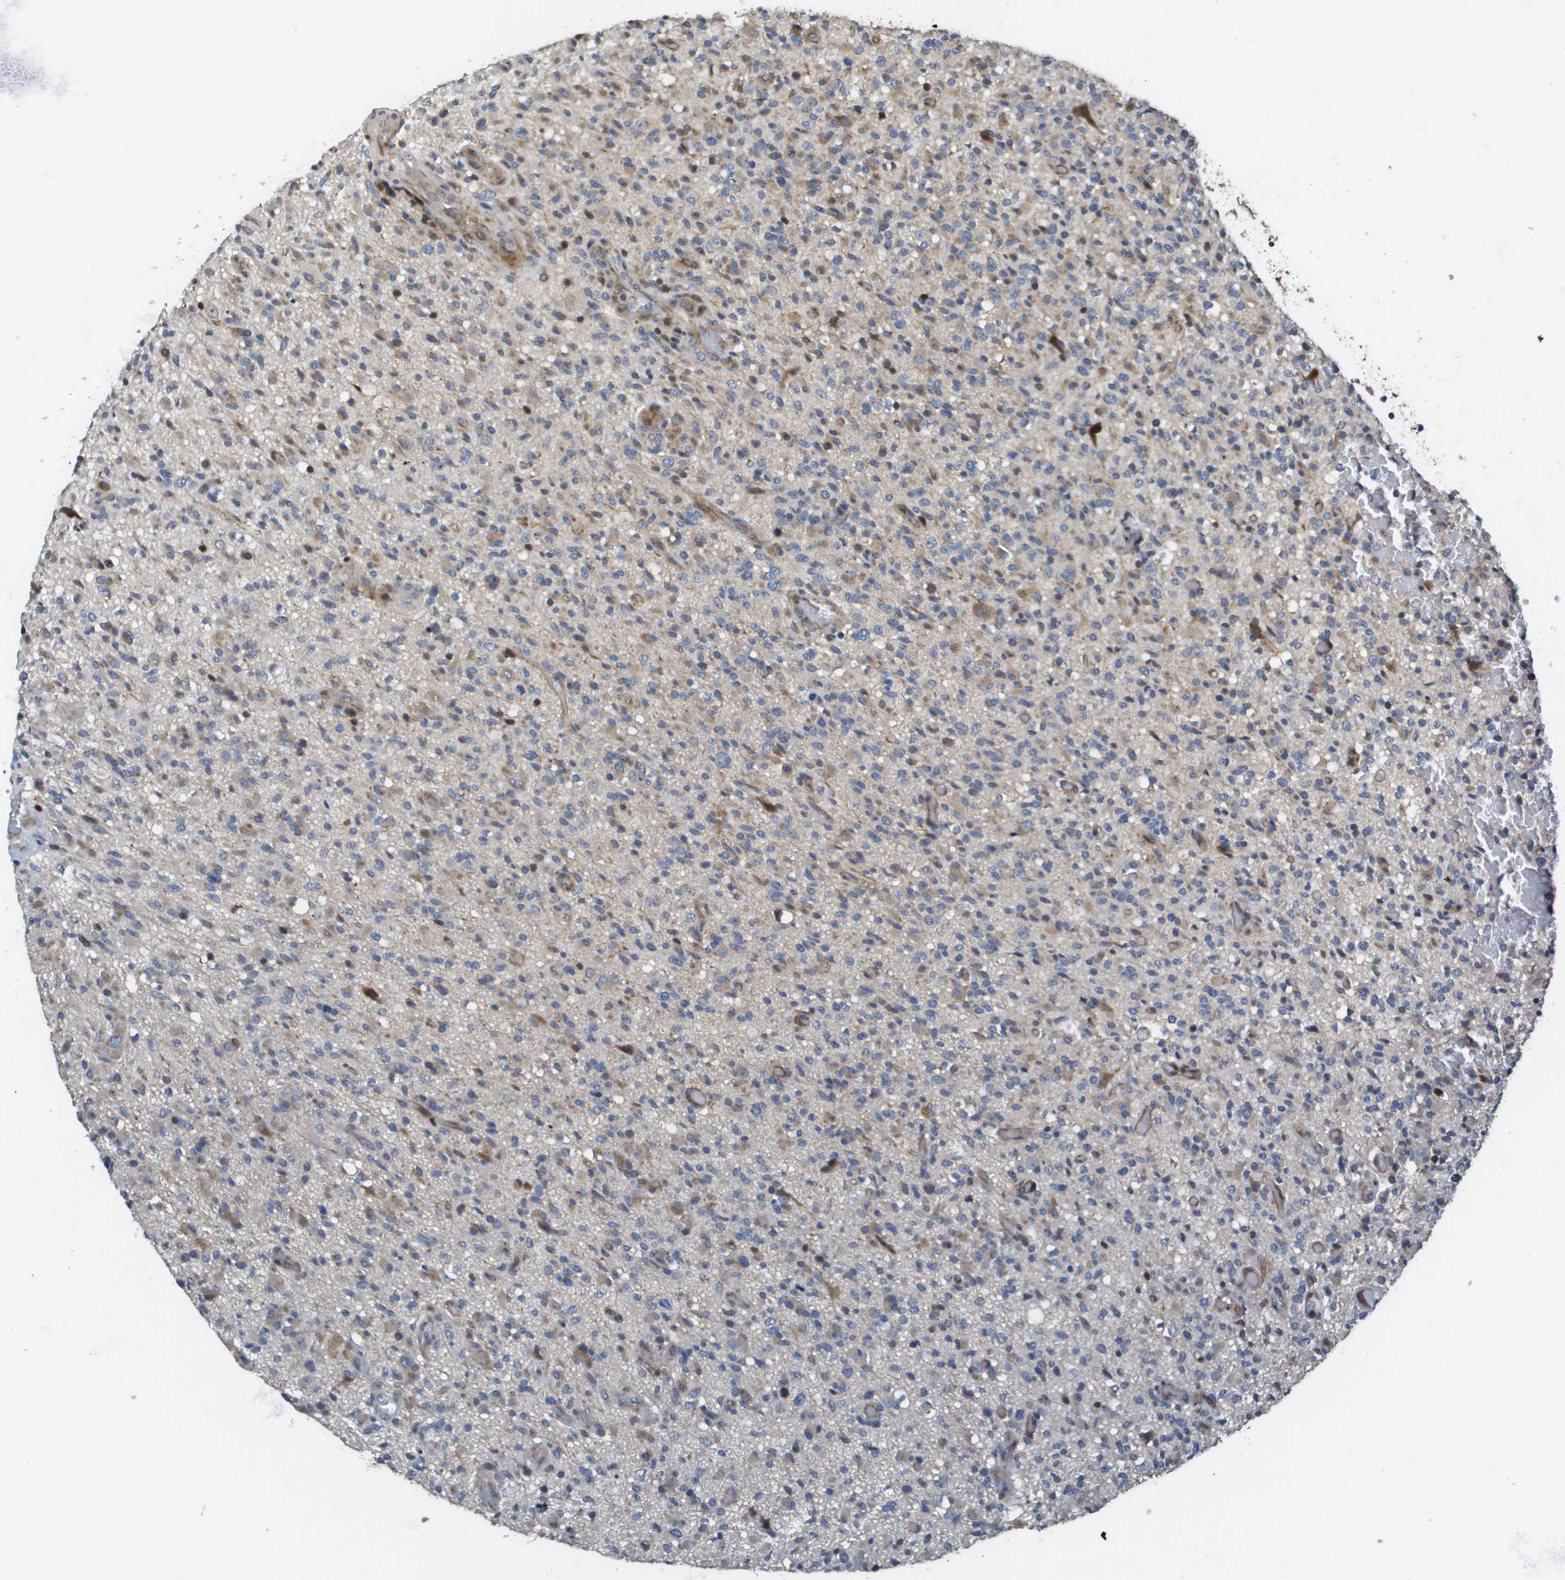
{"staining": {"intensity": "moderate", "quantity": "<25%", "location": "cytoplasmic/membranous"}, "tissue": "glioma", "cell_type": "Tumor cells", "image_type": "cancer", "snomed": [{"axis": "morphology", "description": "Glioma, malignant, High grade"}, {"axis": "topography", "description": "Brain"}], "caption": "About <25% of tumor cells in glioma display moderate cytoplasmic/membranous protein expression as visualized by brown immunohistochemical staining.", "gene": "SCN4B", "patient": {"sex": "male", "age": 71}}